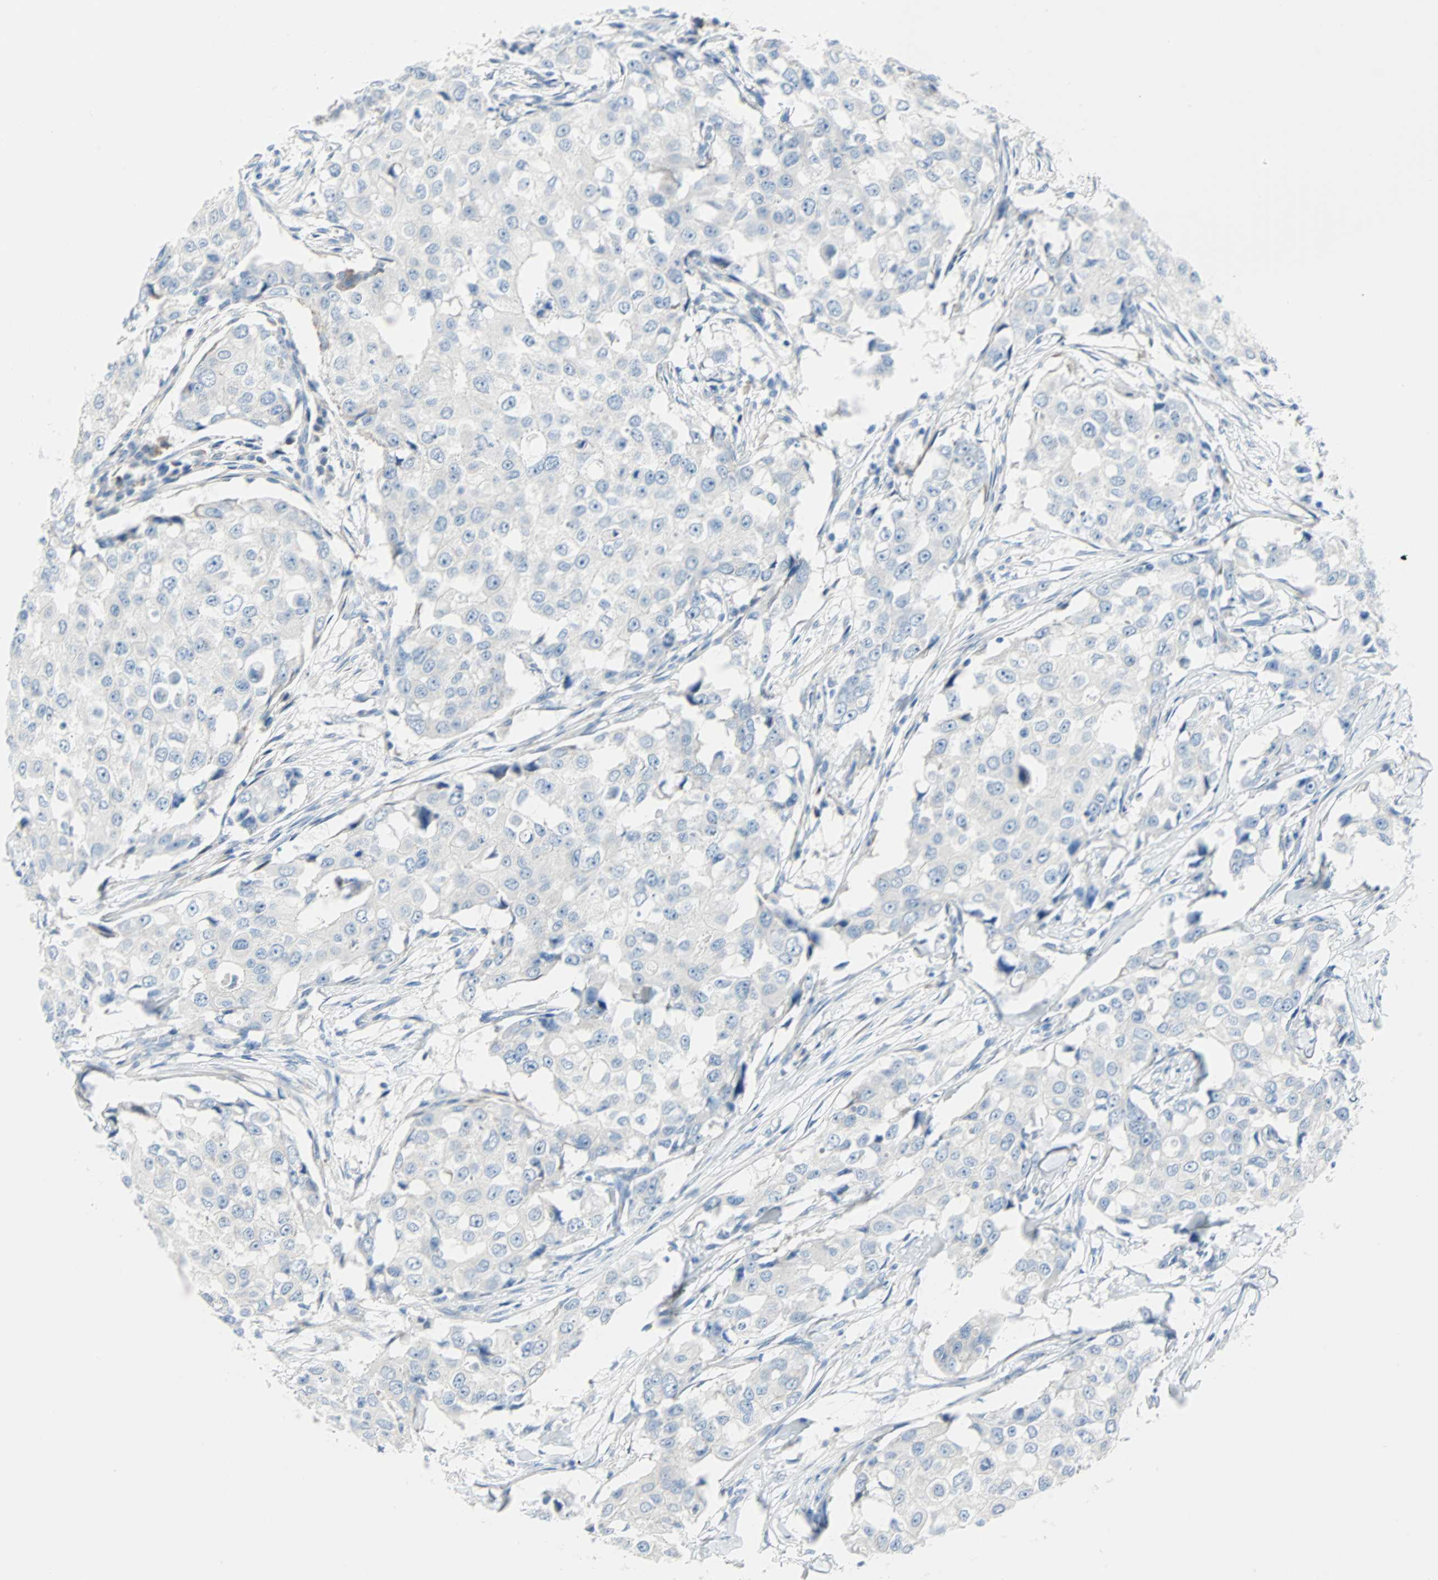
{"staining": {"intensity": "negative", "quantity": "none", "location": "none"}, "tissue": "breast cancer", "cell_type": "Tumor cells", "image_type": "cancer", "snomed": [{"axis": "morphology", "description": "Duct carcinoma"}, {"axis": "topography", "description": "Breast"}], "caption": "Protein analysis of breast cancer (infiltrating ductal carcinoma) displays no significant staining in tumor cells.", "gene": "PDPN", "patient": {"sex": "female", "age": 27}}